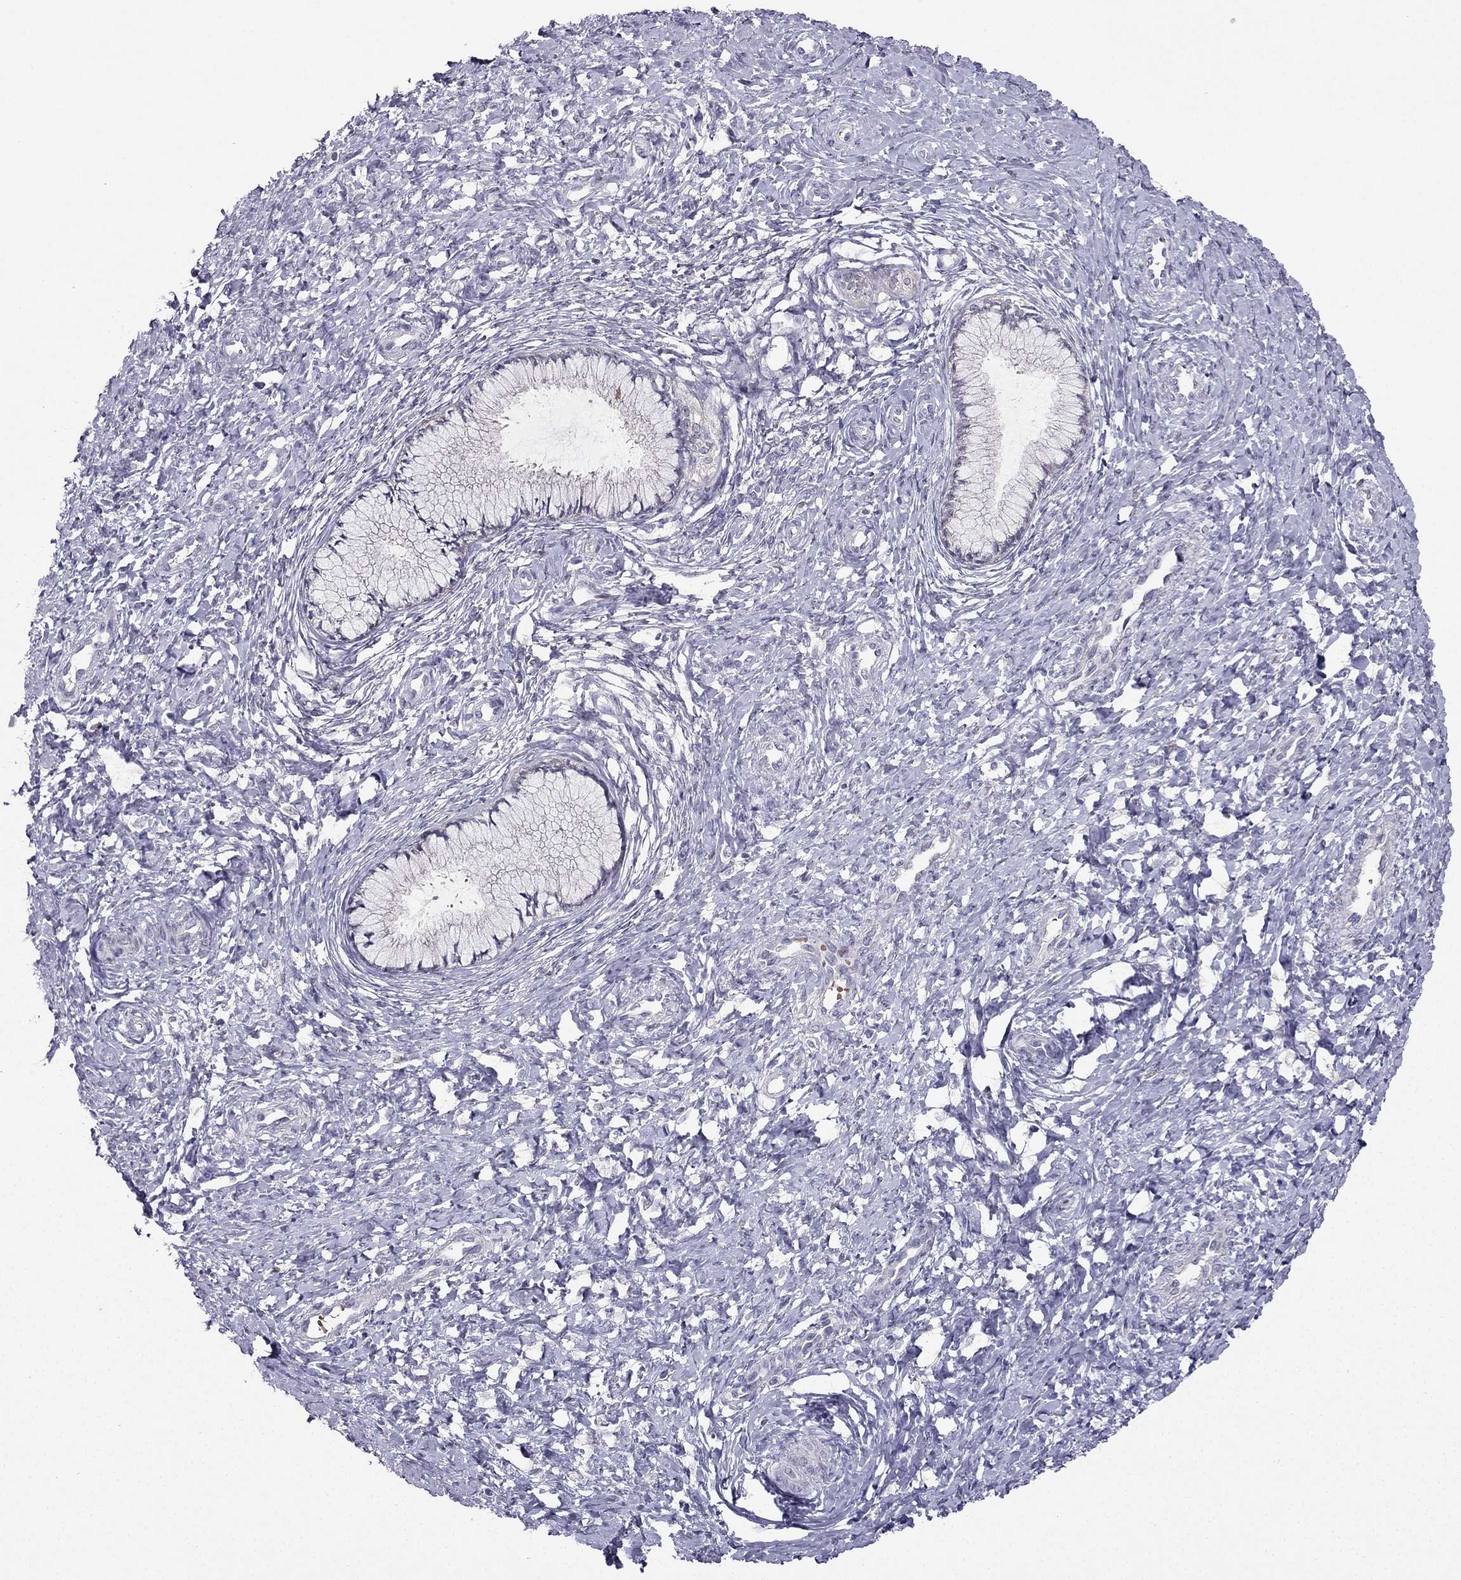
{"staining": {"intensity": "negative", "quantity": "none", "location": "none"}, "tissue": "cervix", "cell_type": "Glandular cells", "image_type": "normal", "snomed": [{"axis": "morphology", "description": "Normal tissue, NOS"}, {"axis": "topography", "description": "Cervix"}], "caption": "Human cervix stained for a protein using immunohistochemistry displays no expression in glandular cells.", "gene": "RSPH14", "patient": {"sex": "female", "age": 37}}